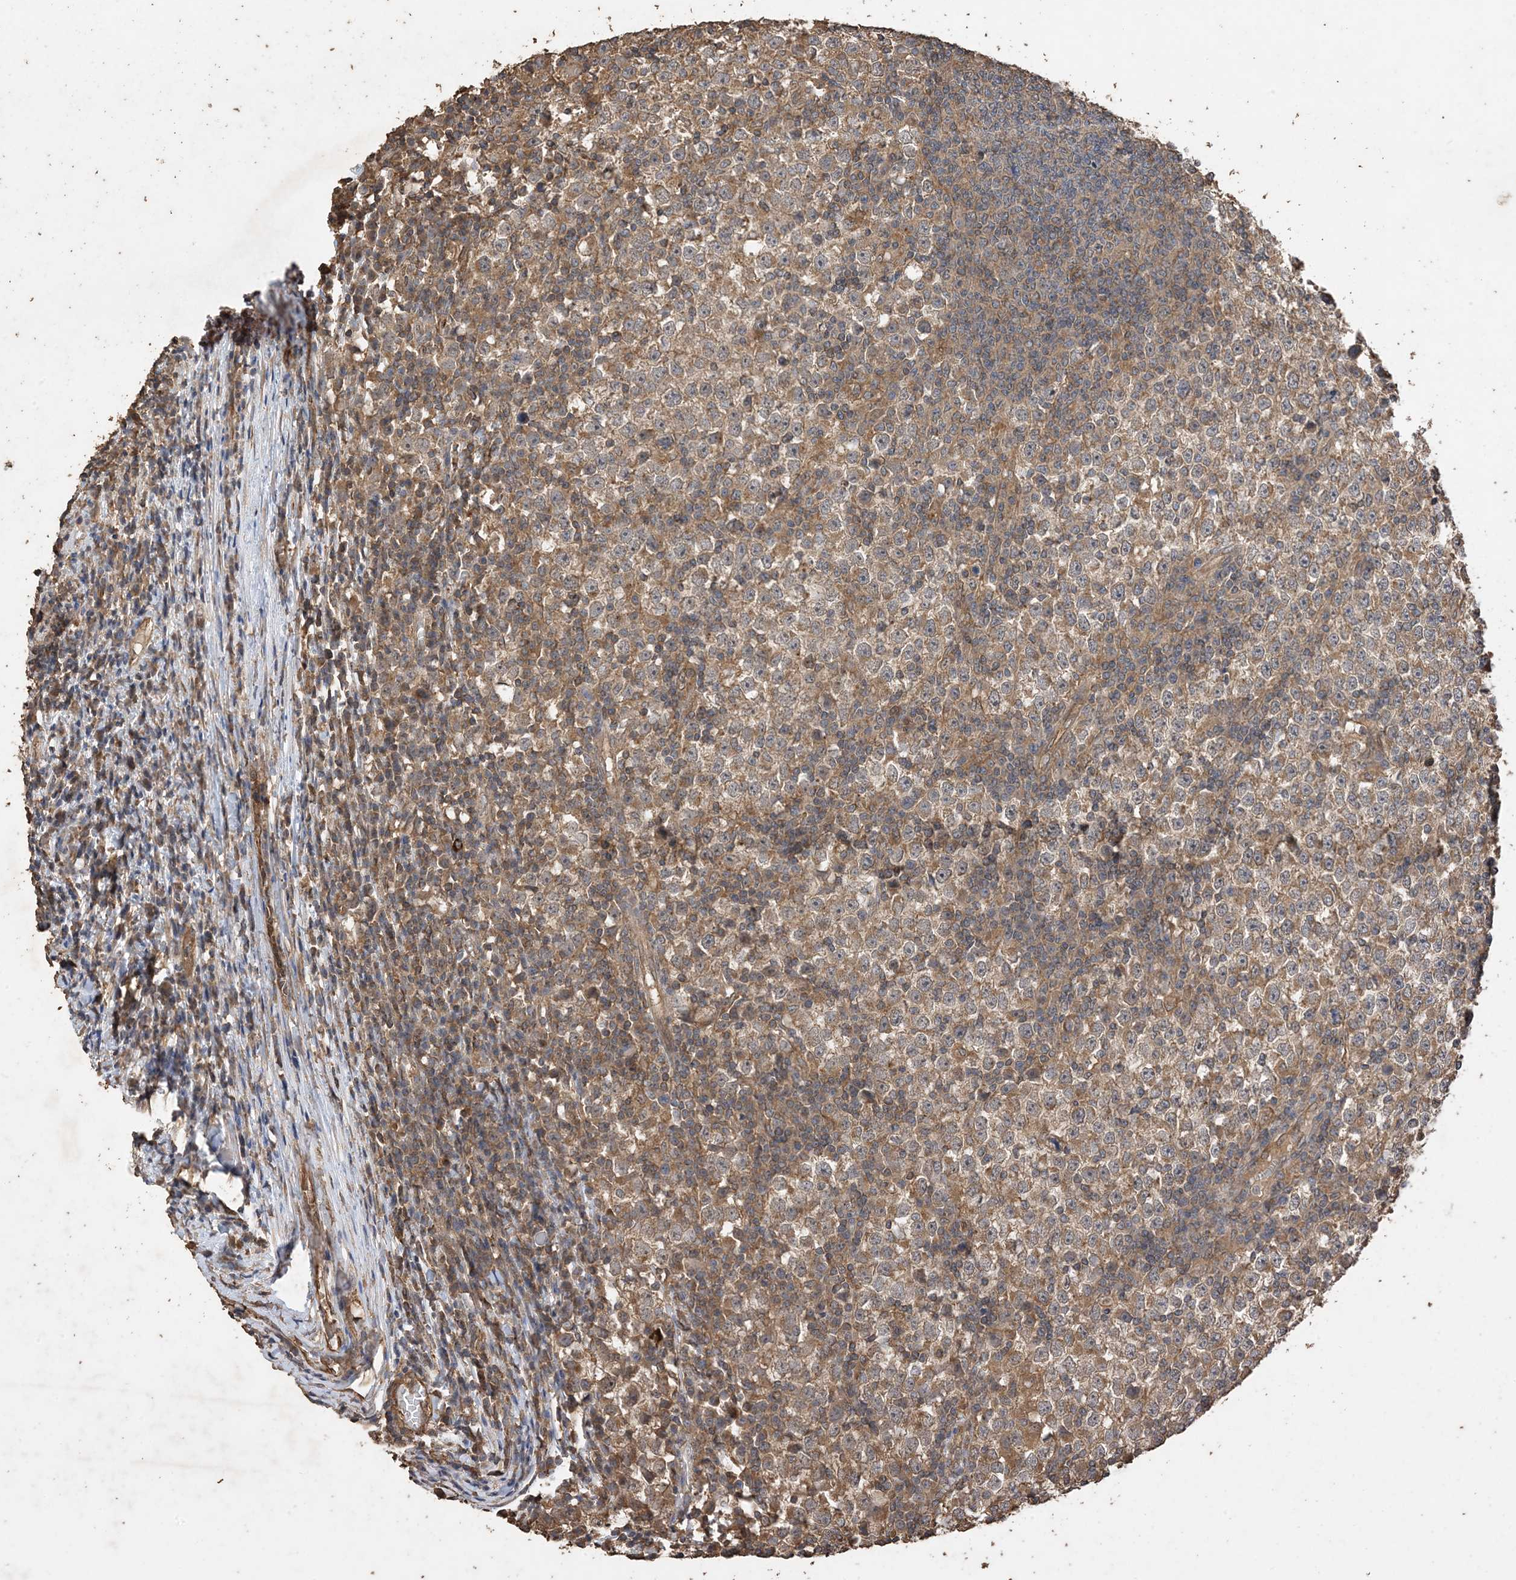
{"staining": {"intensity": "moderate", "quantity": ">75%", "location": "cytoplasmic/membranous"}, "tissue": "testis cancer", "cell_type": "Tumor cells", "image_type": "cancer", "snomed": [{"axis": "morphology", "description": "Seminoma, NOS"}, {"axis": "topography", "description": "Testis"}], "caption": "A brown stain shows moderate cytoplasmic/membranous staining of a protein in testis cancer tumor cells. Nuclei are stained in blue.", "gene": "ZKSCAN5", "patient": {"sex": "male", "age": 65}}